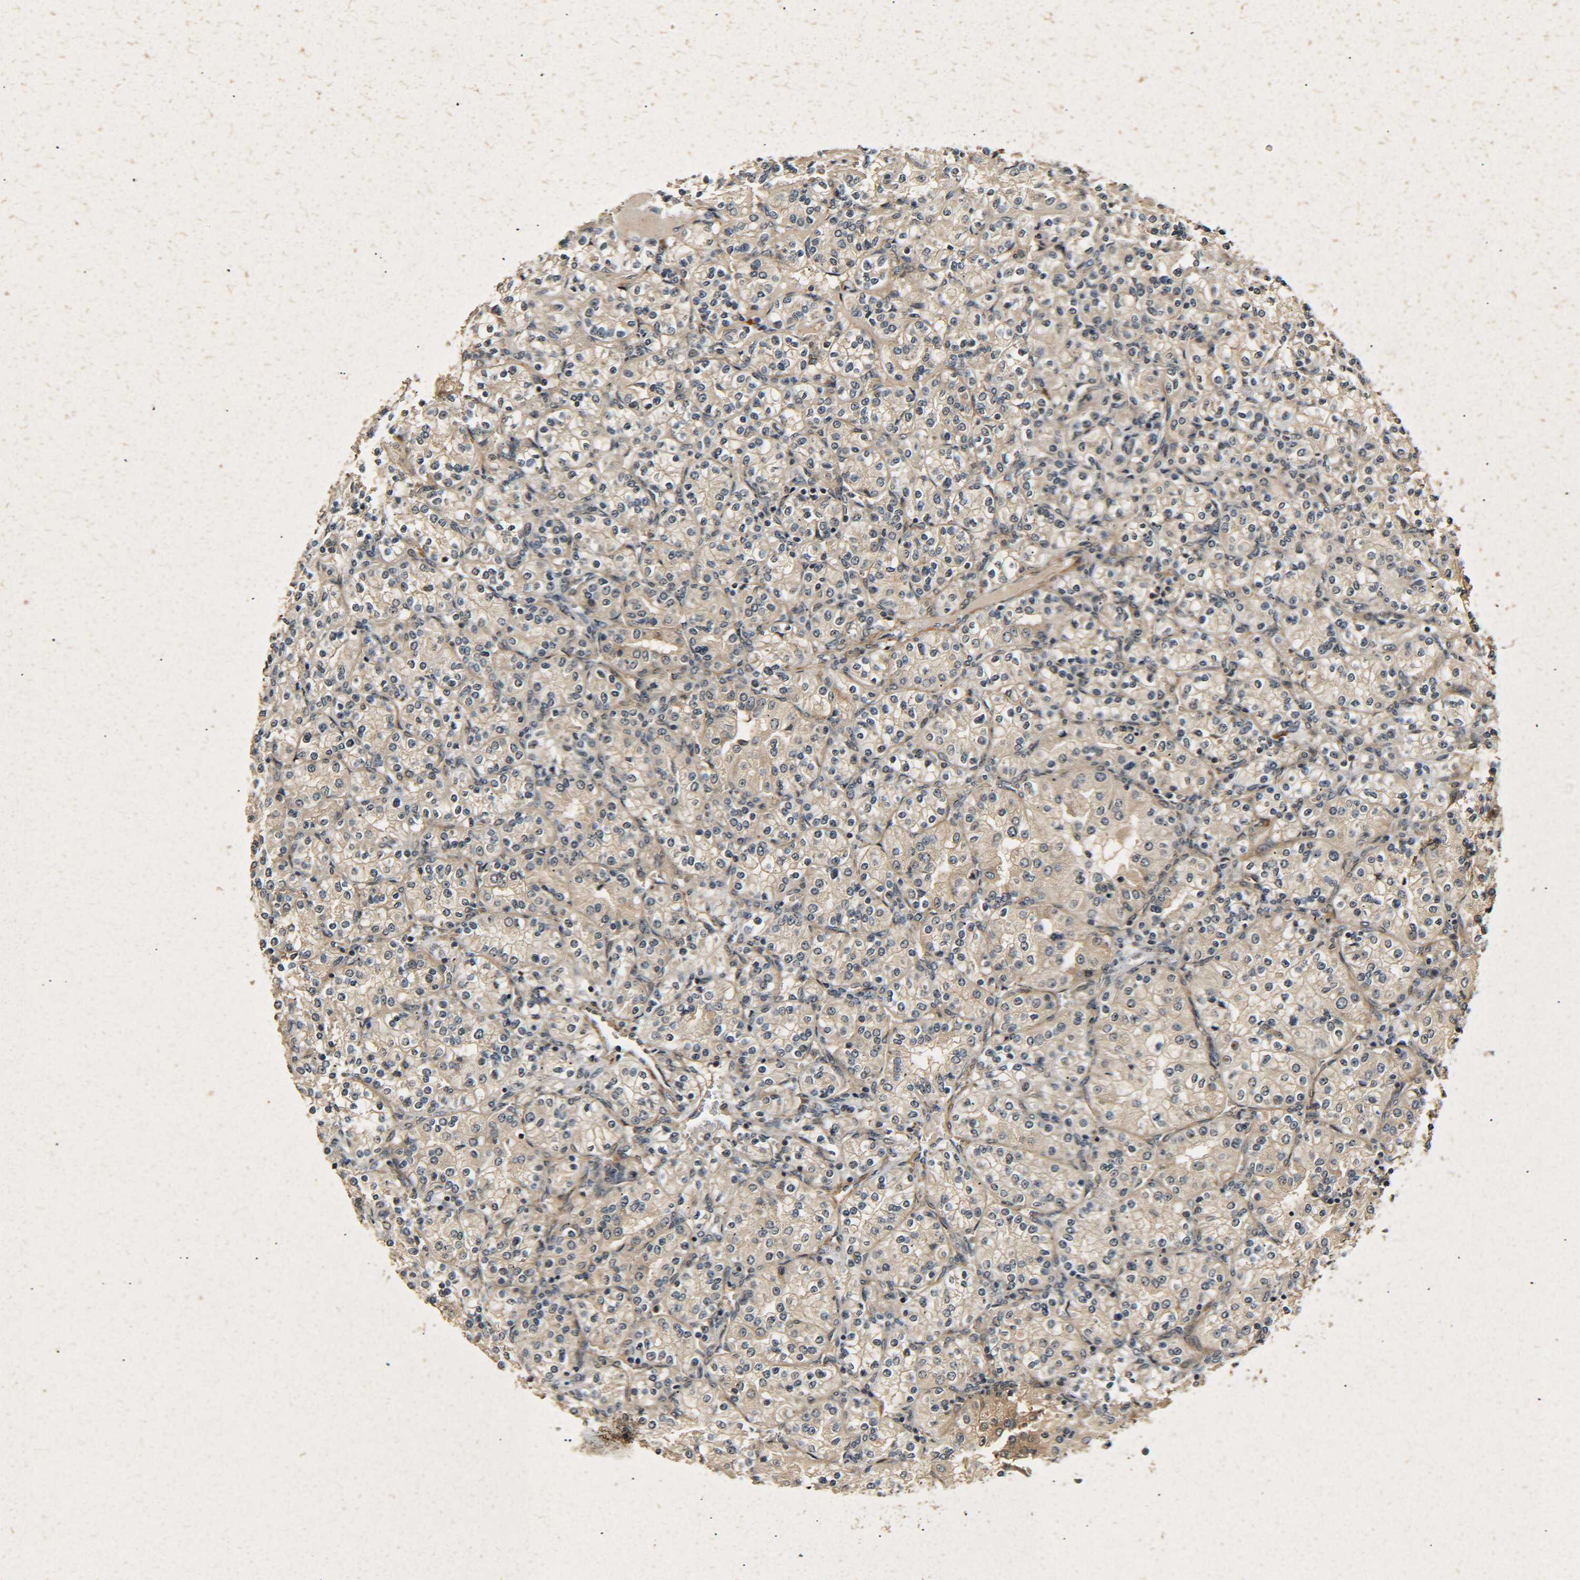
{"staining": {"intensity": "weak", "quantity": ">75%", "location": "cytoplasmic/membranous"}, "tissue": "renal cancer", "cell_type": "Tumor cells", "image_type": "cancer", "snomed": [{"axis": "morphology", "description": "Adenocarcinoma, NOS"}, {"axis": "topography", "description": "Kidney"}], "caption": "There is low levels of weak cytoplasmic/membranous positivity in tumor cells of renal adenocarcinoma, as demonstrated by immunohistochemical staining (brown color).", "gene": "MEIS1", "patient": {"sex": "male", "age": 77}}